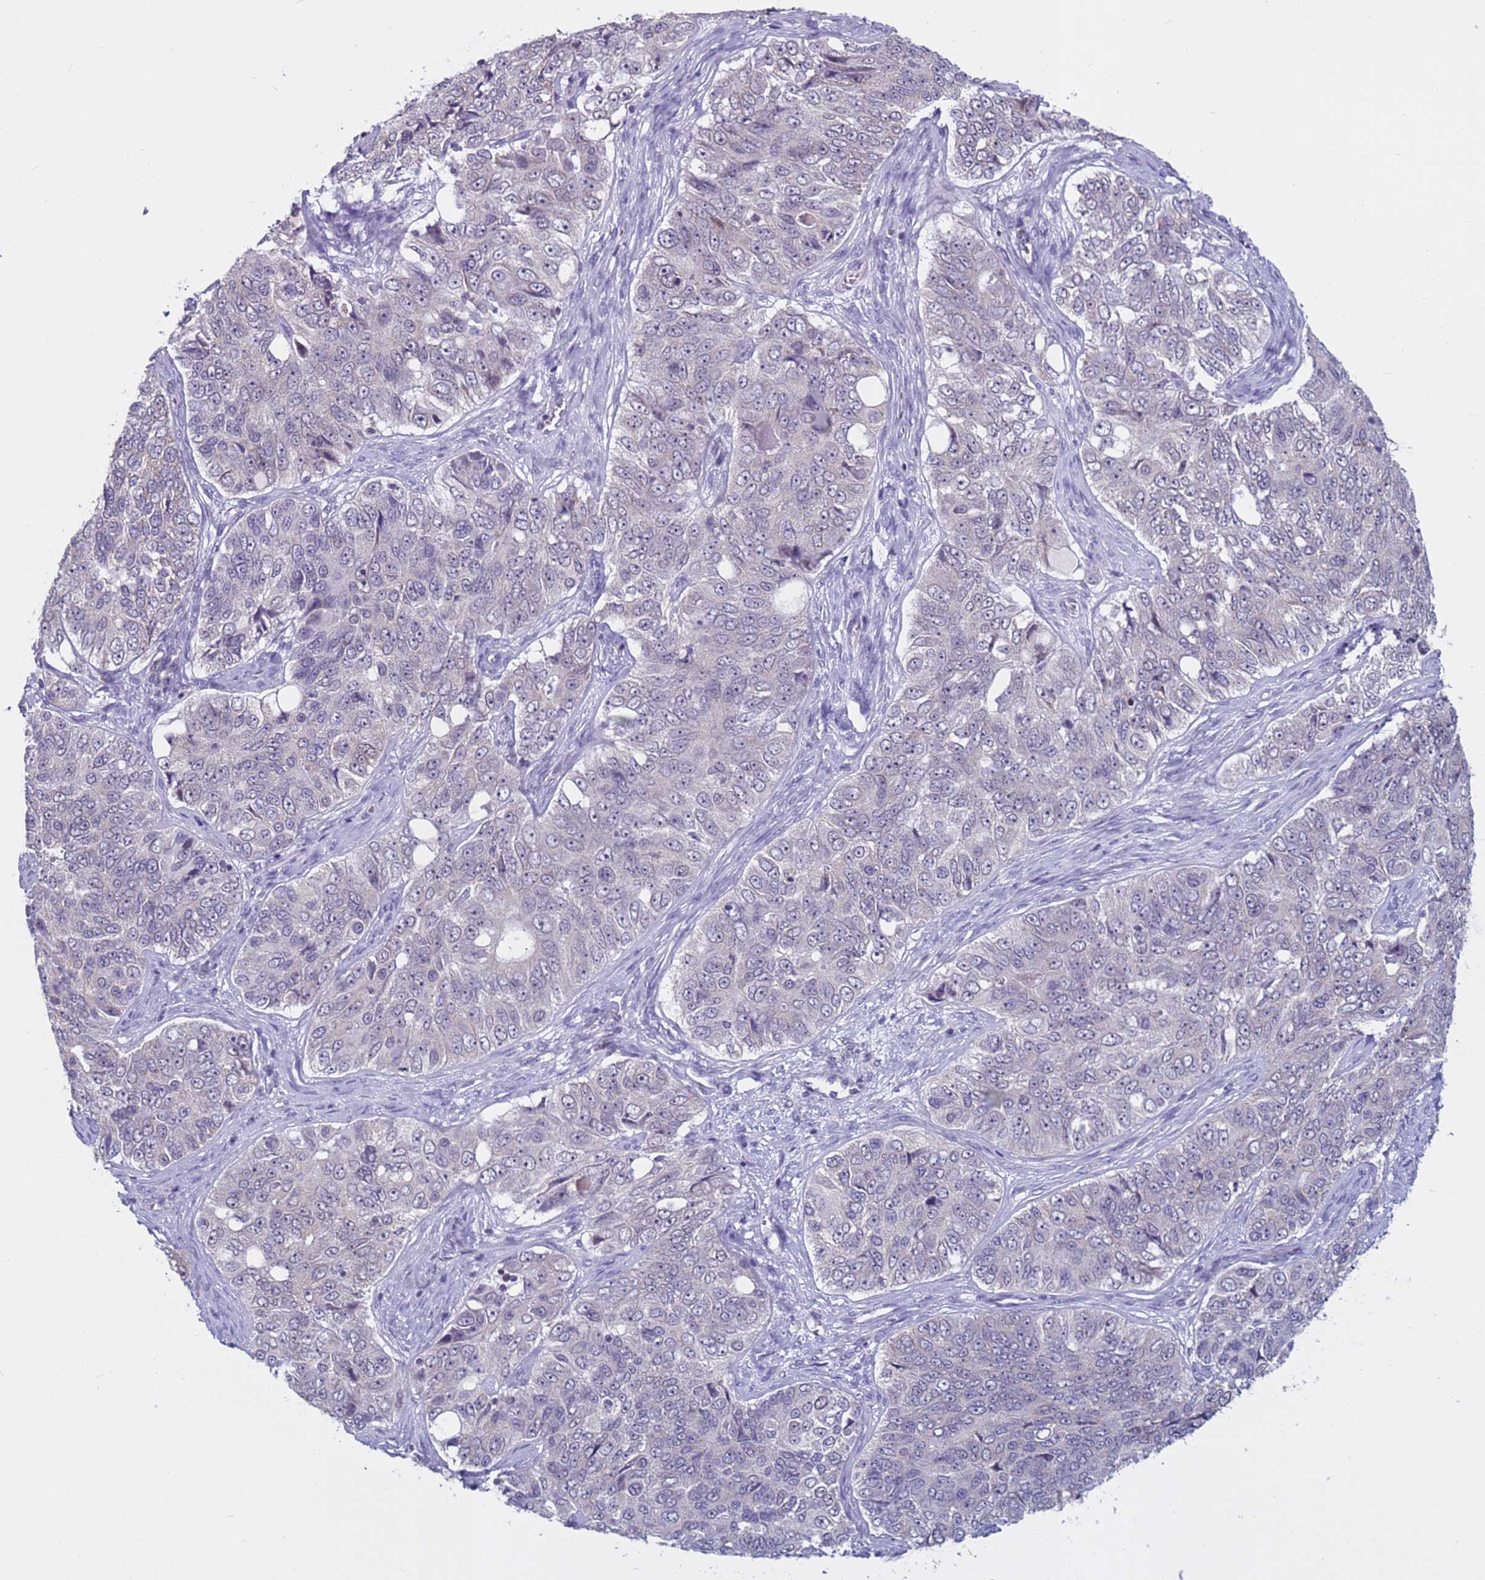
{"staining": {"intensity": "negative", "quantity": "none", "location": "none"}, "tissue": "ovarian cancer", "cell_type": "Tumor cells", "image_type": "cancer", "snomed": [{"axis": "morphology", "description": "Carcinoma, endometroid"}, {"axis": "topography", "description": "Ovary"}], "caption": "The immunohistochemistry histopathology image has no significant positivity in tumor cells of ovarian cancer (endometroid carcinoma) tissue.", "gene": "CDK2AP2", "patient": {"sex": "female", "age": 51}}